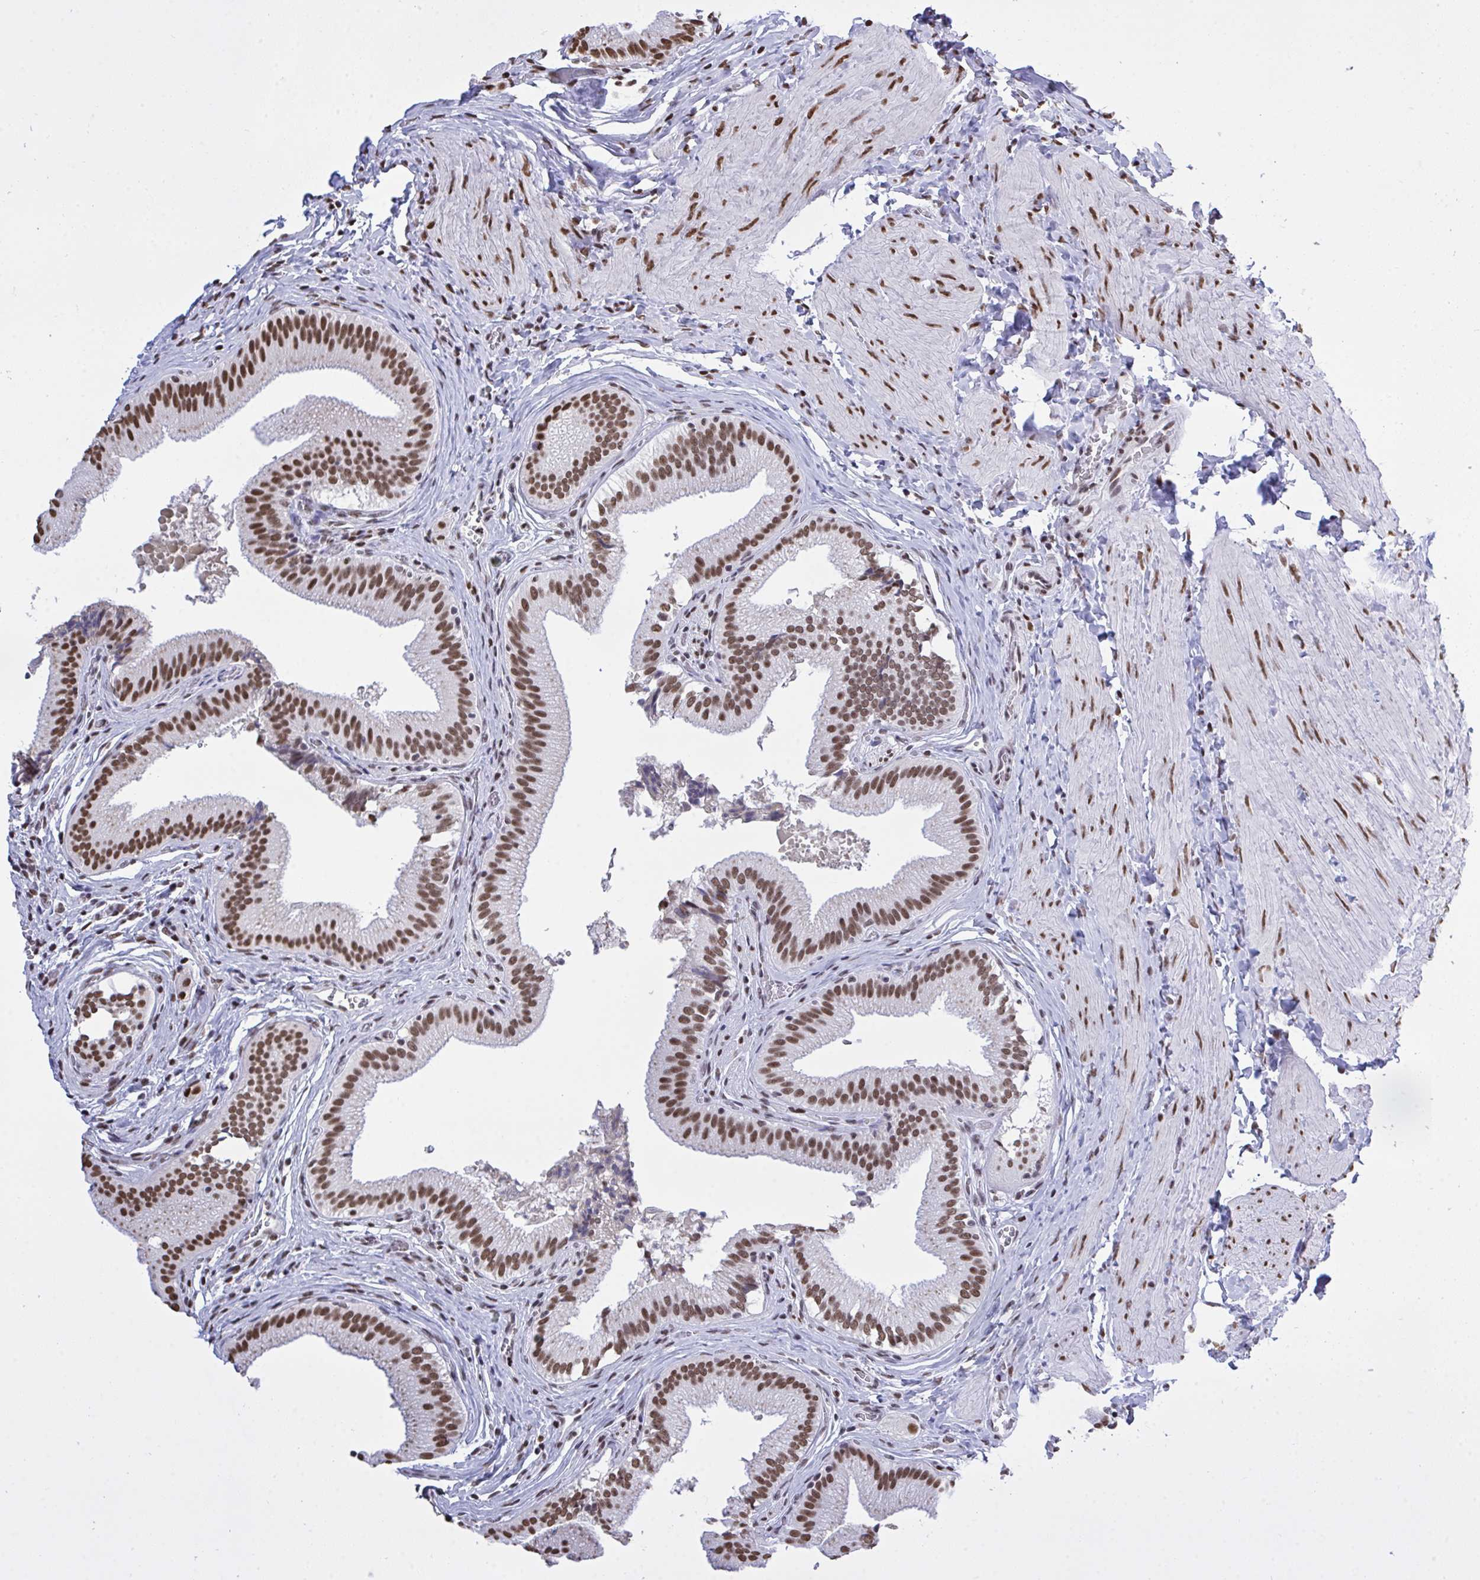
{"staining": {"intensity": "strong", "quantity": ">75%", "location": "nuclear"}, "tissue": "gallbladder", "cell_type": "Glandular cells", "image_type": "normal", "snomed": [{"axis": "morphology", "description": "Normal tissue, NOS"}, {"axis": "topography", "description": "Gallbladder"}, {"axis": "topography", "description": "Peripheral nerve tissue"}], "caption": "Immunohistochemical staining of unremarkable gallbladder displays high levels of strong nuclear positivity in approximately >75% of glandular cells. Nuclei are stained in blue.", "gene": "HNRNPDL", "patient": {"sex": "male", "age": 17}}